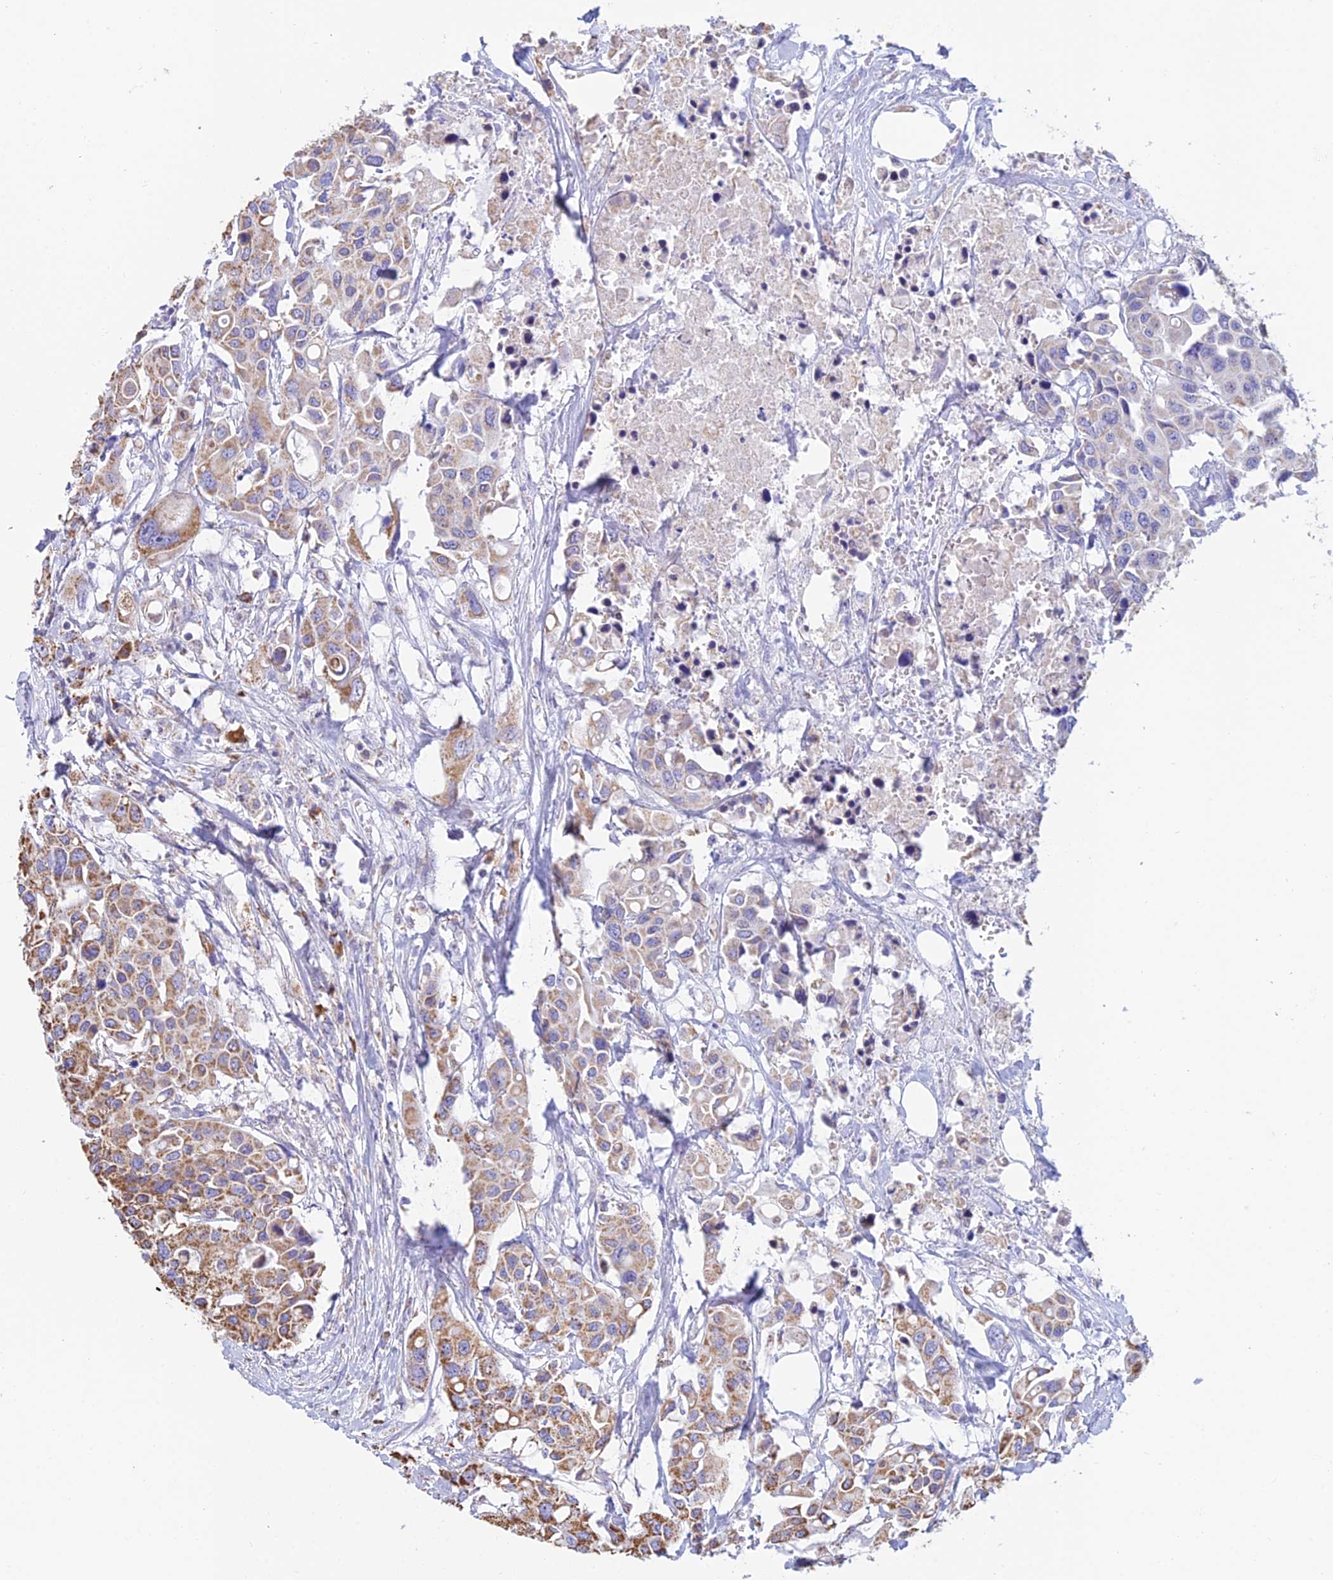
{"staining": {"intensity": "moderate", "quantity": ">75%", "location": "cytoplasmic/membranous"}, "tissue": "colorectal cancer", "cell_type": "Tumor cells", "image_type": "cancer", "snomed": [{"axis": "morphology", "description": "Adenocarcinoma, NOS"}, {"axis": "topography", "description": "Colon"}], "caption": "This image displays colorectal adenocarcinoma stained with immunohistochemistry to label a protein in brown. The cytoplasmic/membranous of tumor cells show moderate positivity for the protein. Nuclei are counter-stained blue.", "gene": "OR2W3", "patient": {"sex": "male", "age": 77}}